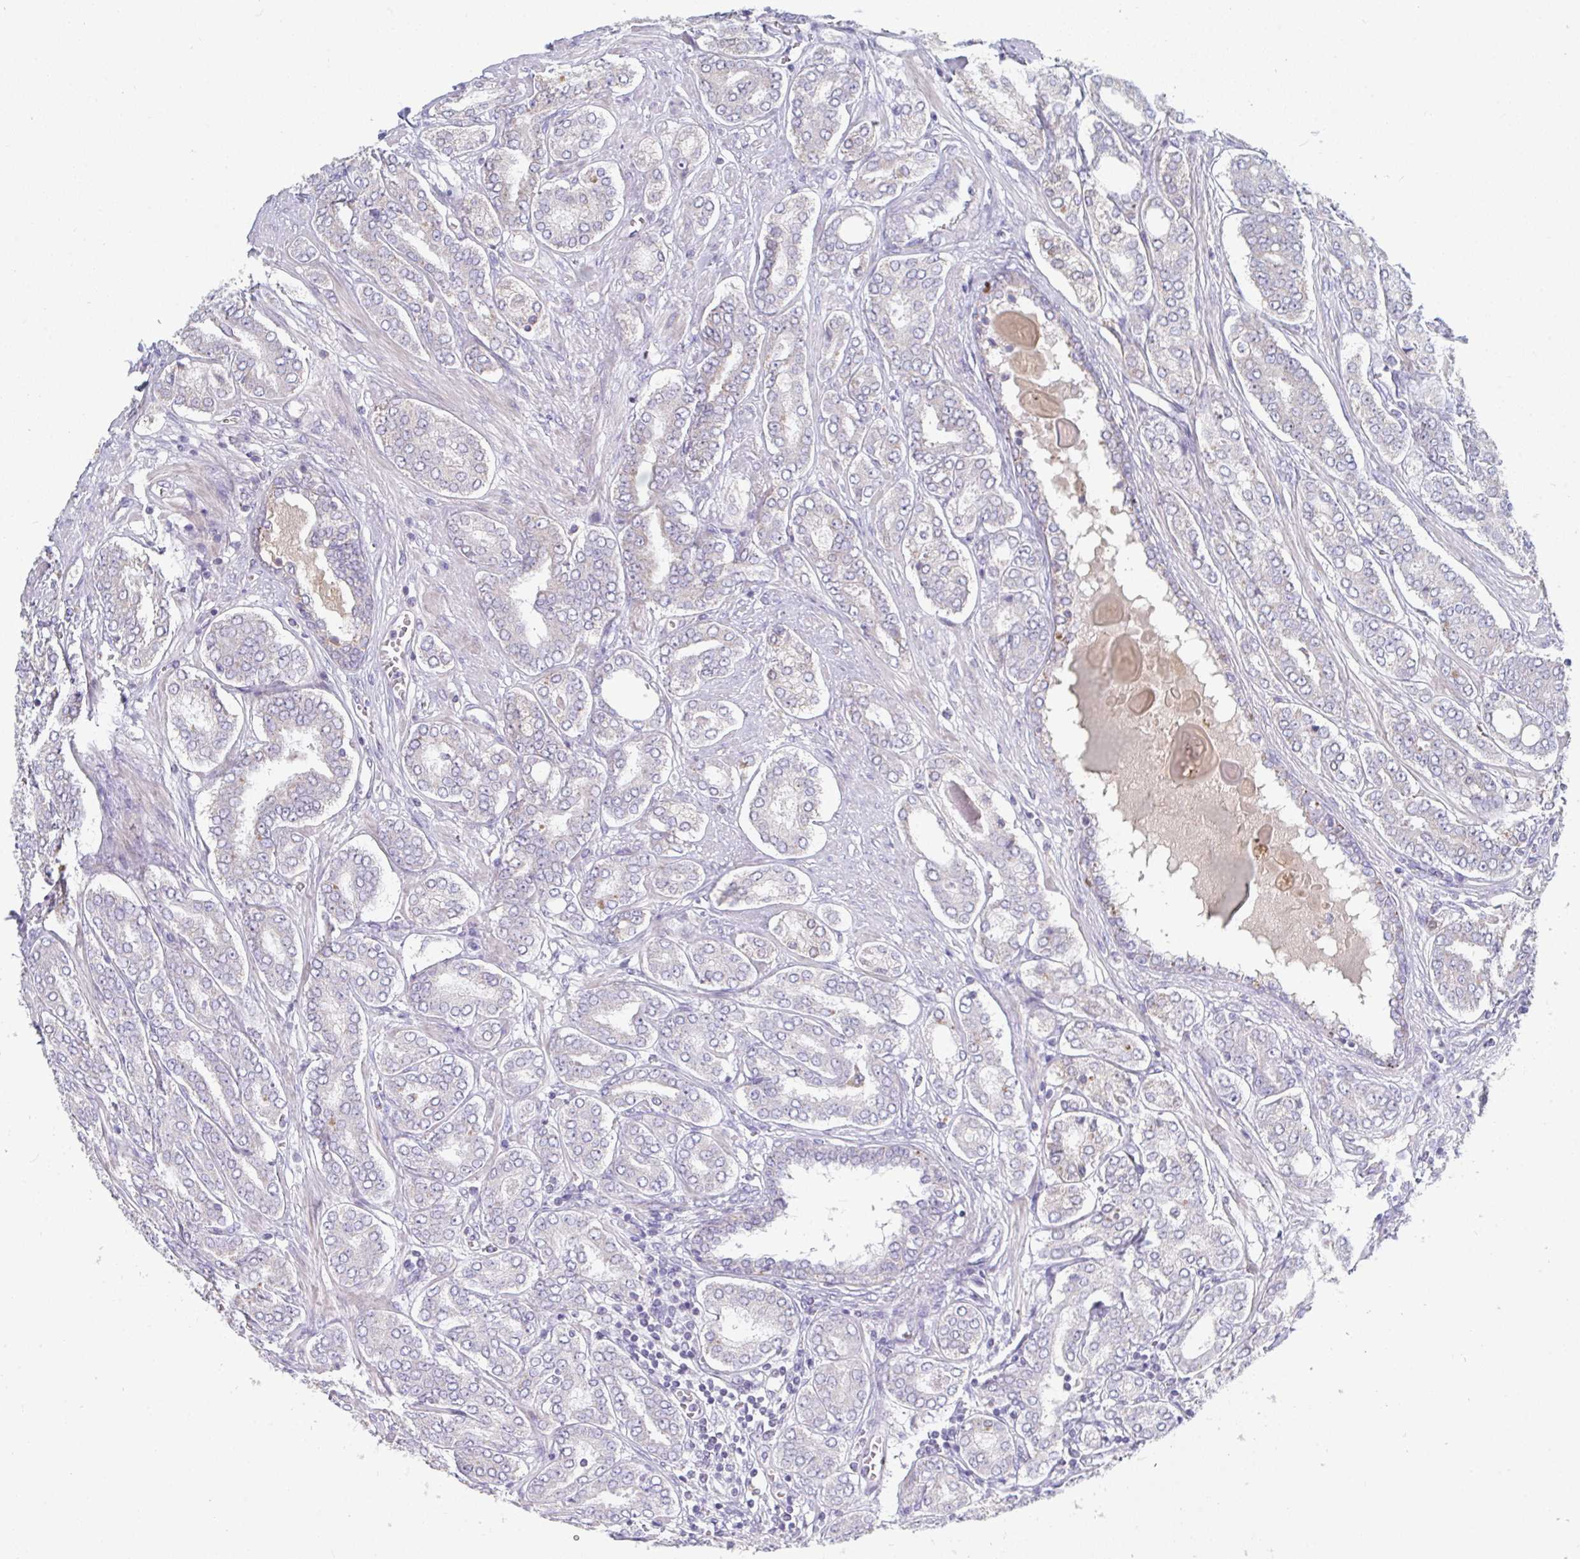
{"staining": {"intensity": "negative", "quantity": "none", "location": "none"}, "tissue": "prostate cancer", "cell_type": "Tumor cells", "image_type": "cancer", "snomed": [{"axis": "morphology", "description": "Adenocarcinoma, High grade"}, {"axis": "topography", "description": "Prostate"}], "caption": "The micrograph displays no significant positivity in tumor cells of prostate high-grade adenocarcinoma. The staining was performed using DAB (3,3'-diaminobenzidine) to visualize the protein expression in brown, while the nuclei were stained in blue with hematoxylin (Magnification: 20x).", "gene": "HGFAC", "patient": {"sex": "male", "age": 72}}